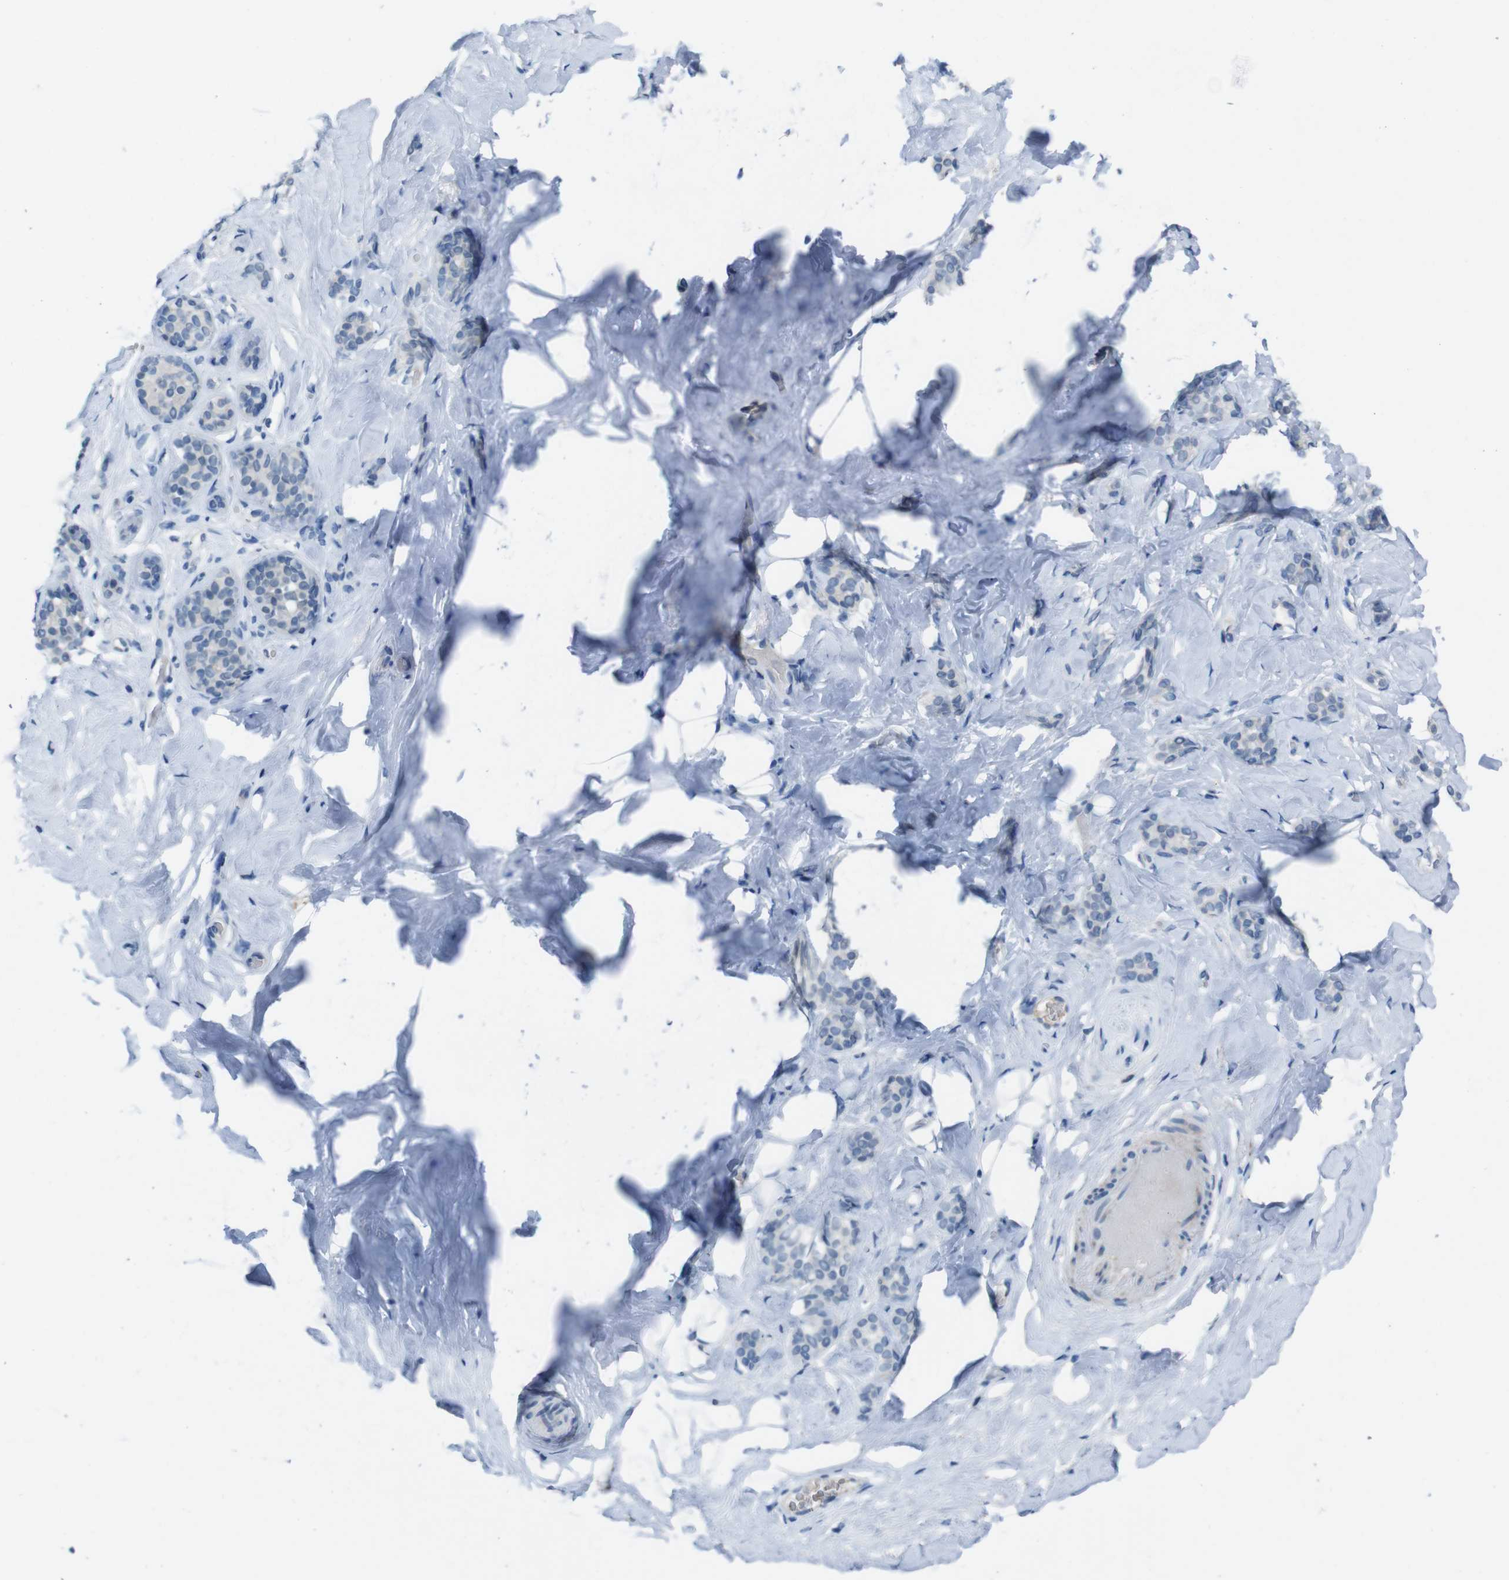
{"staining": {"intensity": "negative", "quantity": "none", "location": "none"}, "tissue": "breast", "cell_type": "Adipocytes", "image_type": "normal", "snomed": [{"axis": "morphology", "description": "Normal tissue, NOS"}, {"axis": "topography", "description": "Breast"}], "caption": "This is an IHC micrograph of benign breast. There is no staining in adipocytes.", "gene": "CDHR2", "patient": {"sex": "female", "age": 75}}